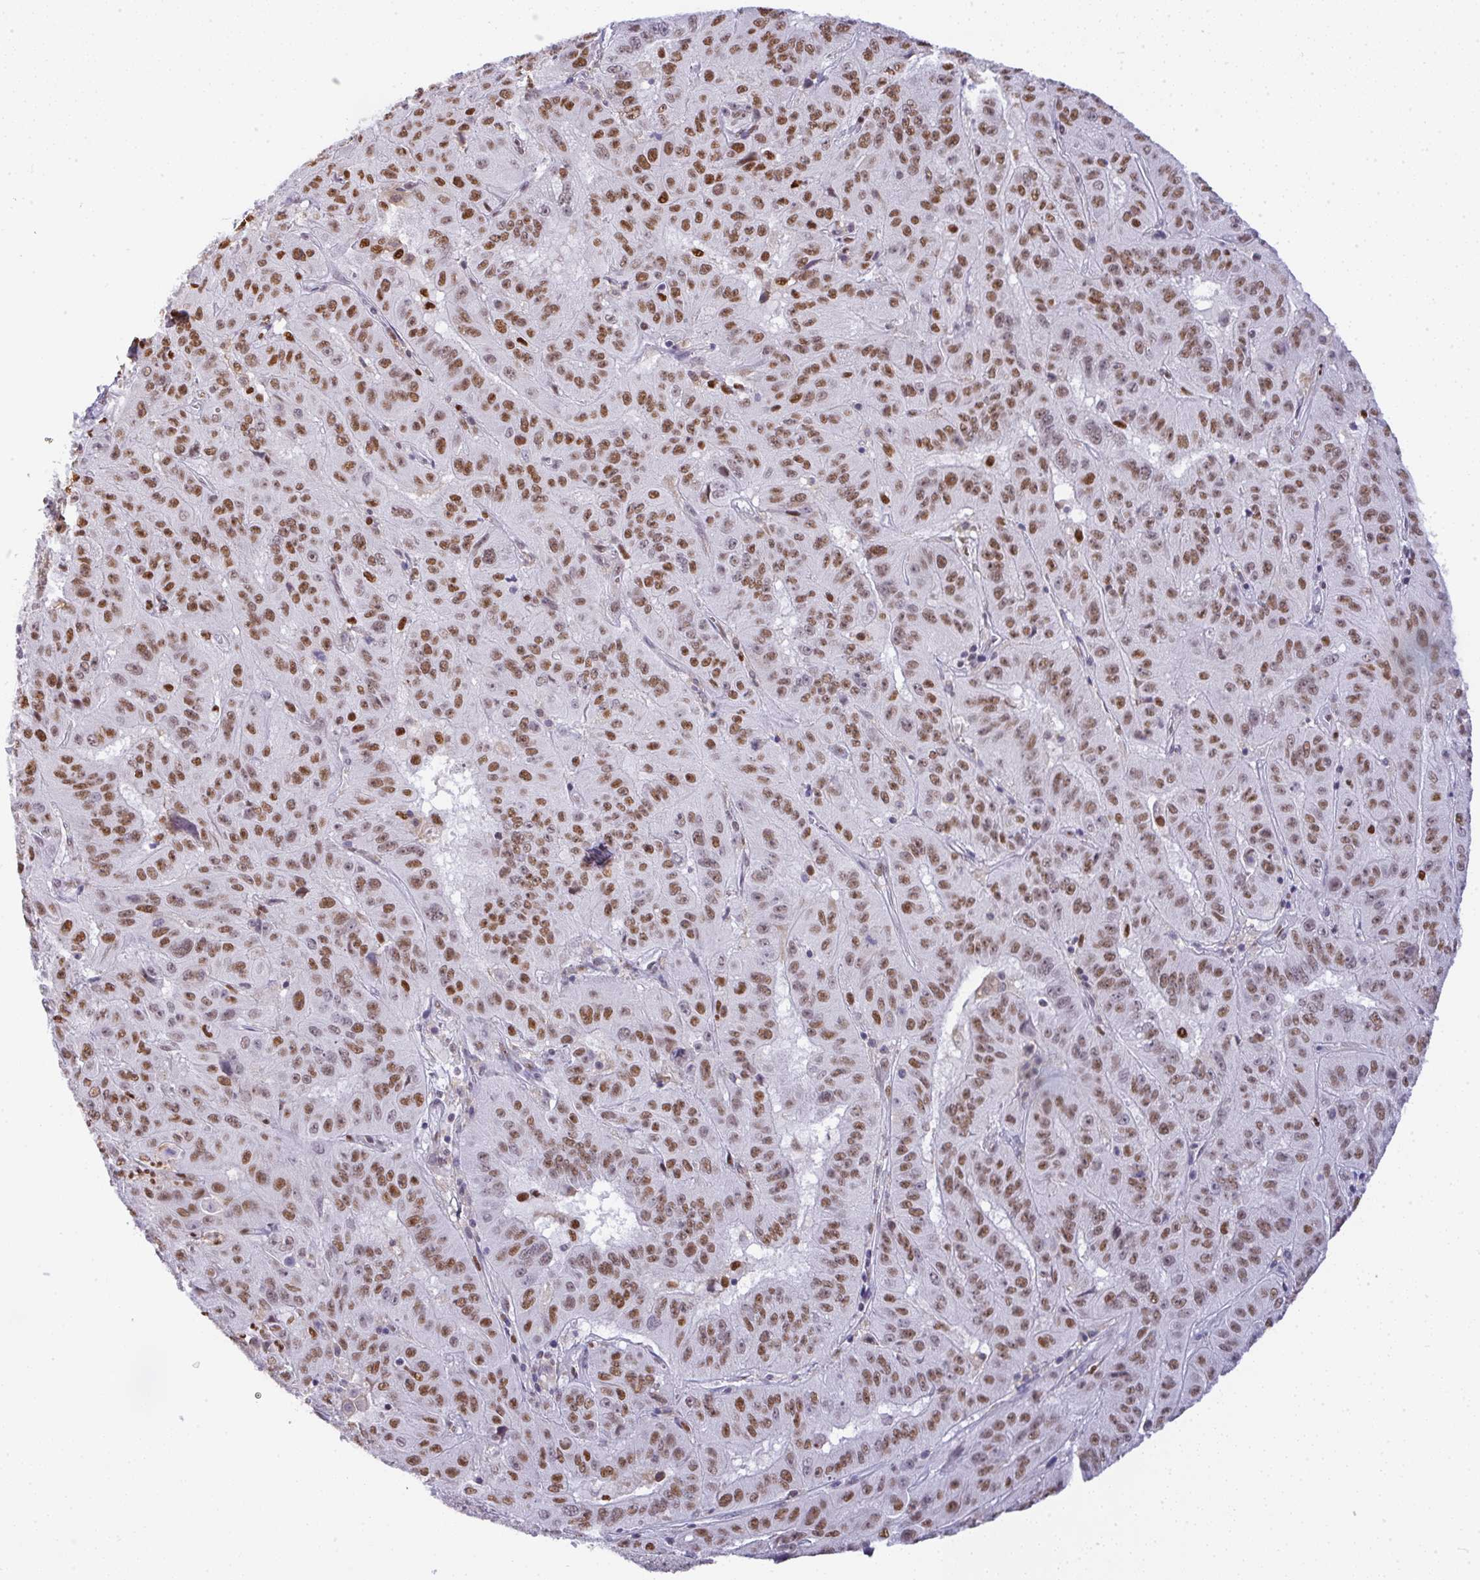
{"staining": {"intensity": "moderate", "quantity": ">75%", "location": "nuclear"}, "tissue": "pancreatic cancer", "cell_type": "Tumor cells", "image_type": "cancer", "snomed": [{"axis": "morphology", "description": "Adenocarcinoma, NOS"}, {"axis": "topography", "description": "Pancreas"}], "caption": "Brown immunohistochemical staining in adenocarcinoma (pancreatic) exhibits moderate nuclear expression in about >75% of tumor cells.", "gene": "BBX", "patient": {"sex": "male", "age": 63}}